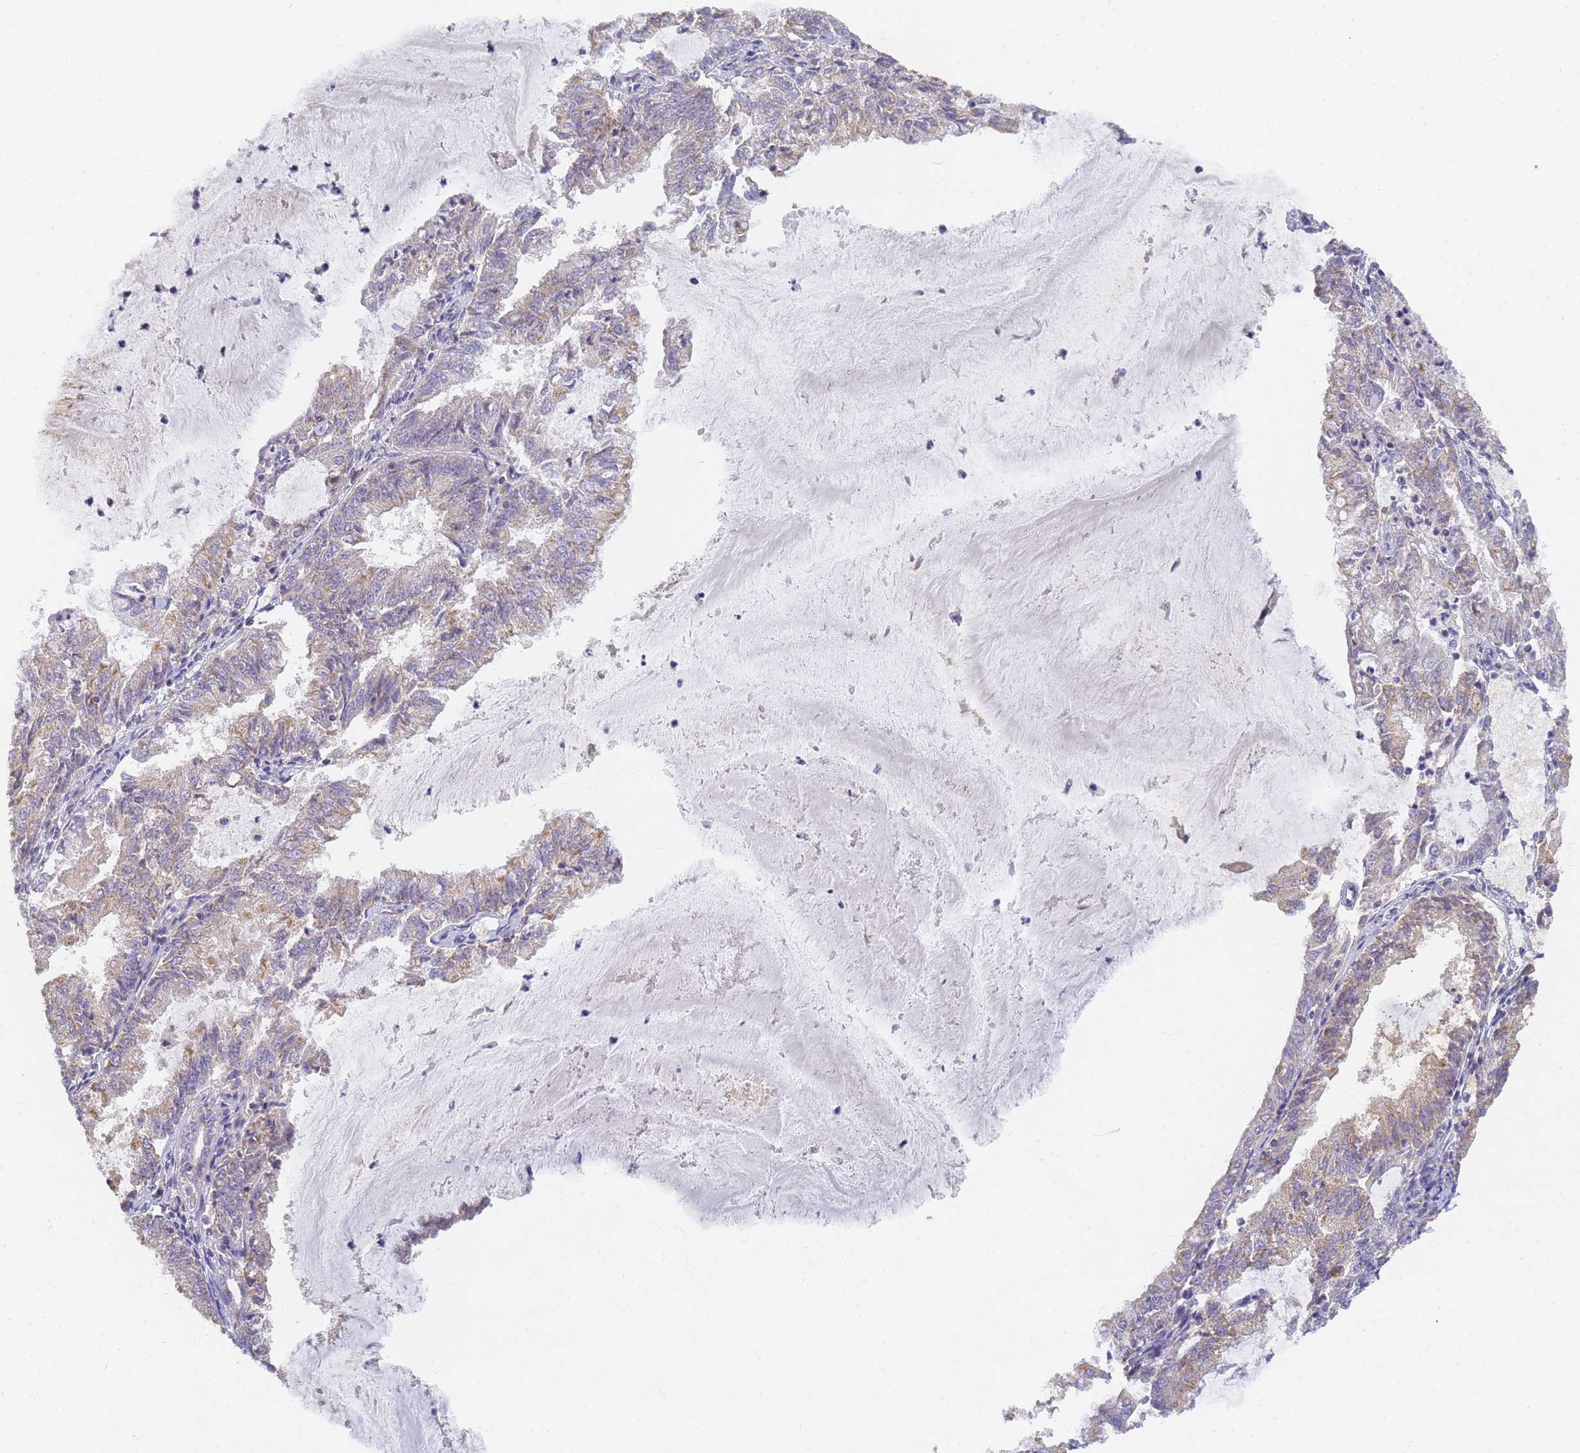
{"staining": {"intensity": "moderate", "quantity": "25%-75%", "location": "cytoplasmic/membranous"}, "tissue": "endometrial cancer", "cell_type": "Tumor cells", "image_type": "cancer", "snomed": [{"axis": "morphology", "description": "Adenocarcinoma, NOS"}, {"axis": "topography", "description": "Endometrium"}], "caption": "Brown immunohistochemical staining in human endometrial adenocarcinoma exhibits moderate cytoplasmic/membranous staining in about 25%-75% of tumor cells. The protein is shown in brown color, while the nuclei are stained blue.", "gene": "UTP23", "patient": {"sex": "female", "age": 57}}